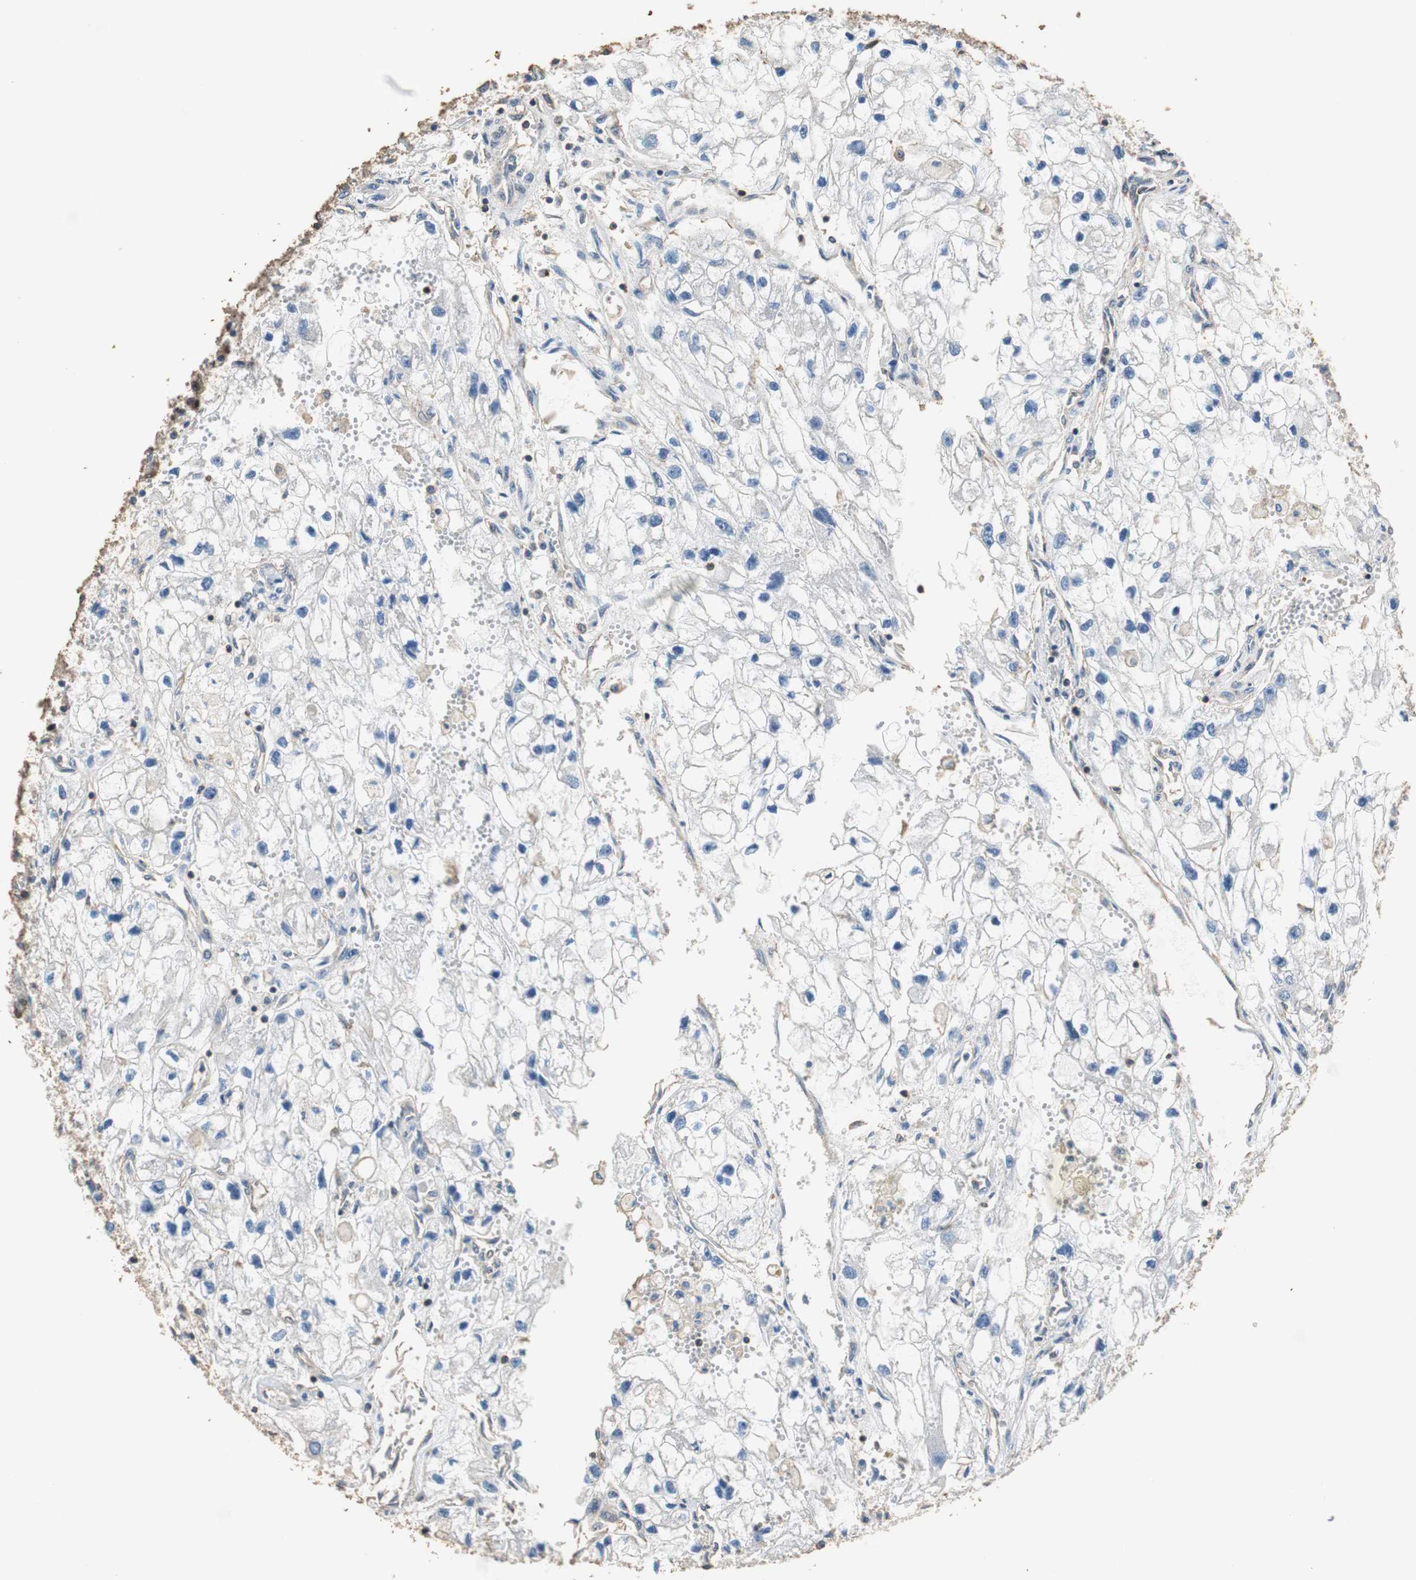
{"staining": {"intensity": "negative", "quantity": "none", "location": "none"}, "tissue": "renal cancer", "cell_type": "Tumor cells", "image_type": "cancer", "snomed": [{"axis": "morphology", "description": "Adenocarcinoma, NOS"}, {"axis": "topography", "description": "Kidney"}], "caption": "Immunohistochemistry (IHC) photomicrograph of neoplastic tissue: human renal cancer (adenocarcinoma) stained with DAB (3,3'-diaminobenzidine) reveals no significant protein positivity in tumor cells.", "gene": "PRKRA", "patient": {"sex": "female", "age": 70}}